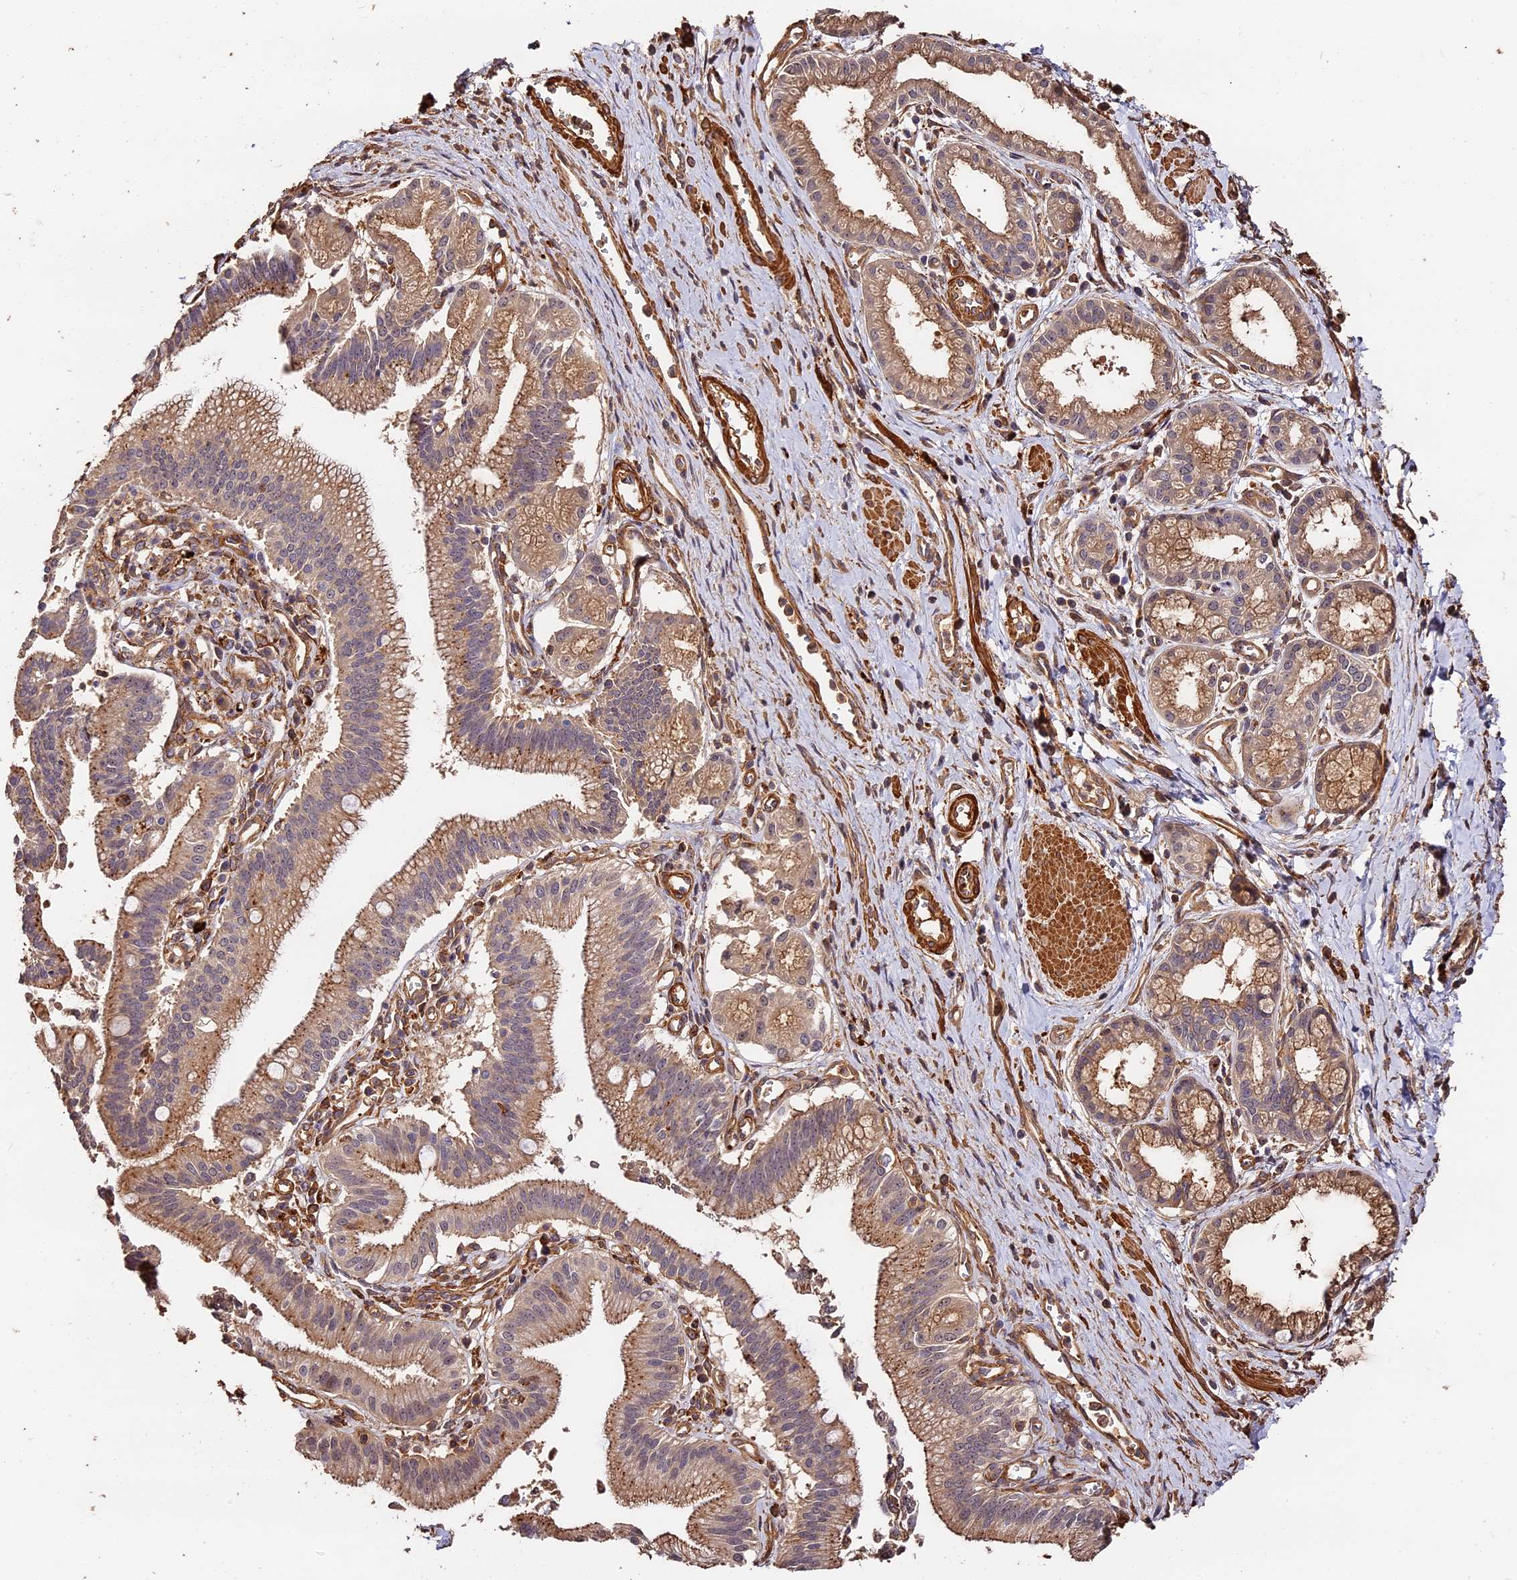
{"staining": {"intensity": "moderate", "quantity": ">75%", "location": "cytoplasmic/membranous"}, "tissue": "pancreatic cancer", "cell_type": "Tumor cells", "image_type": "cancer", "snomed": [{"axis": "morphology", "description": "Adenocarcinoma, NOS"}, {"axis": "topography", "description": "Pancreas"}], "caption": "The image shows a brown stain indicating the presence of a protein in the cytoplasmic/membranous of tumor cells in pancreatic adenocarcinoma. The staining was performed using DAB to visualize the protein expression in brown, while the nuclei were stained in blue with hematoxylin (Magnification: 20x).", "gene": "MMP15", "patient": {"sex": "male", "age": 78}}